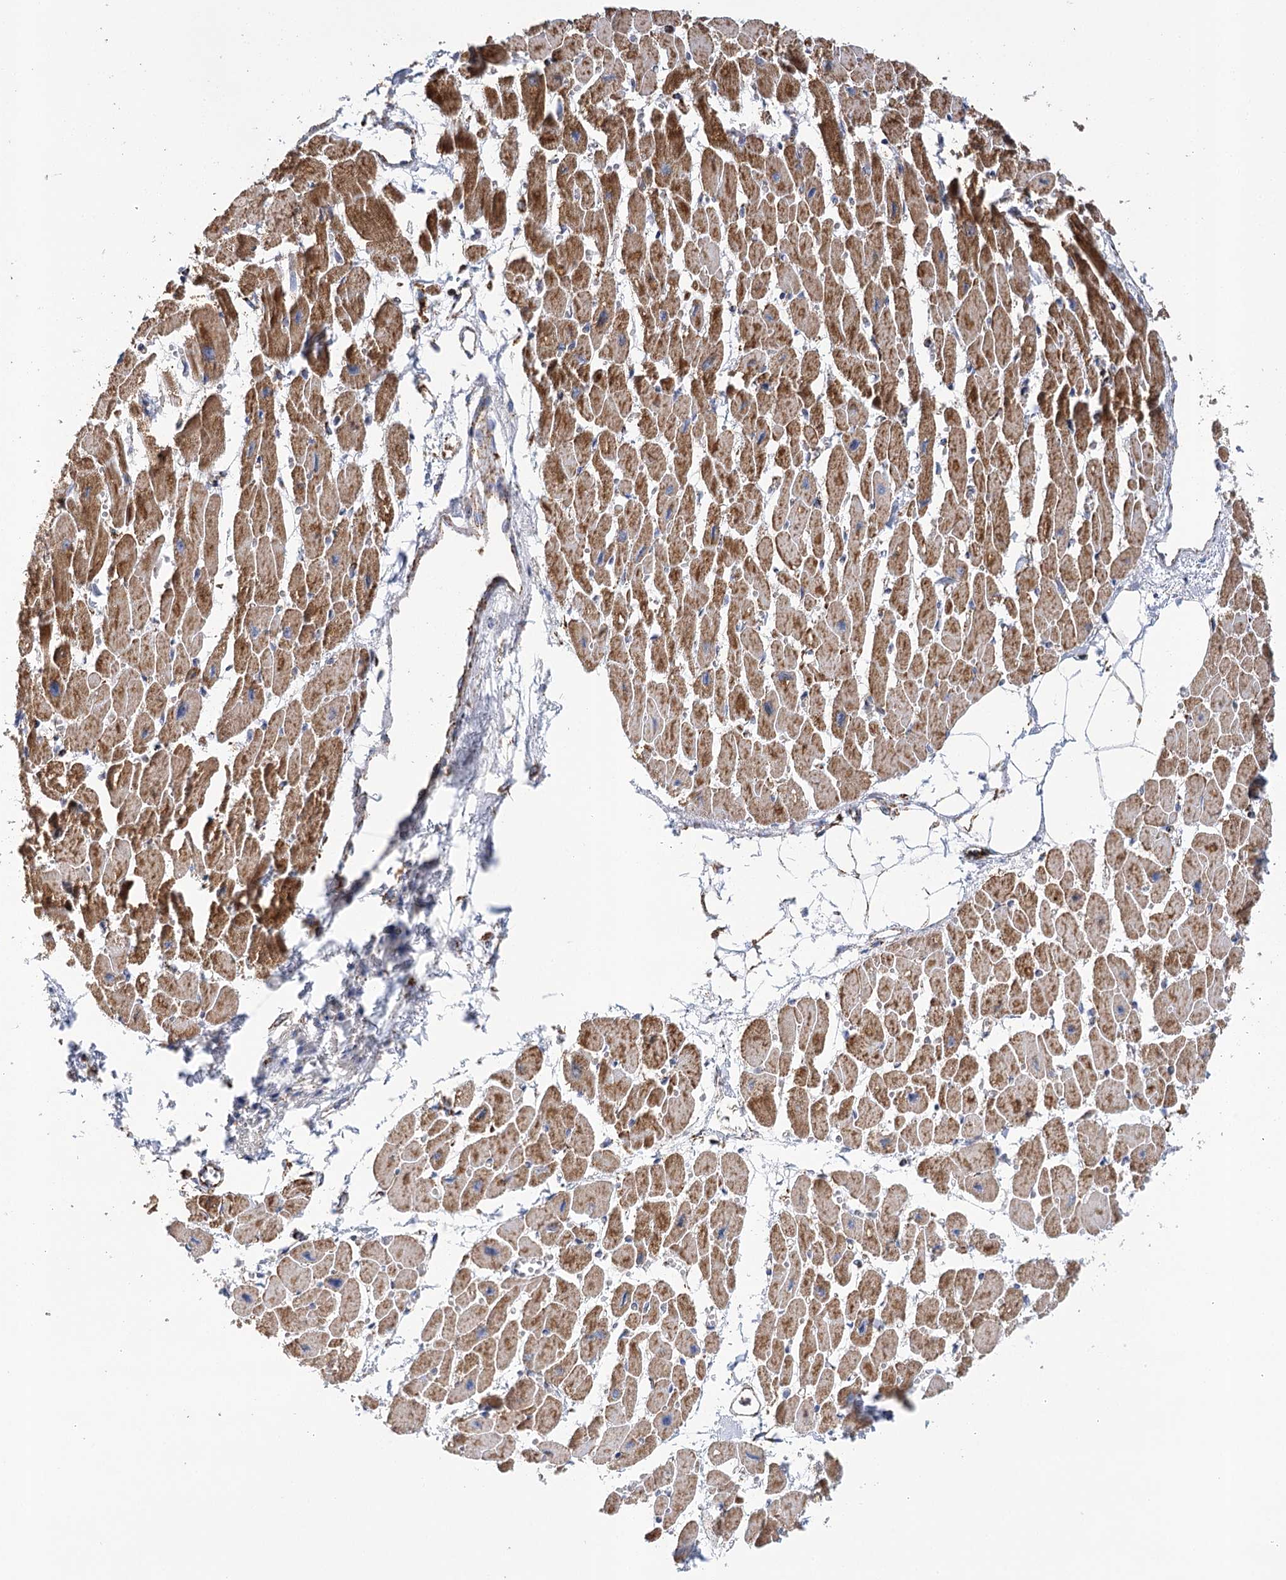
{"staining": {"intensity": "strong", "quantity": ">75%", "location": "cytoplasmic/membranous"}, "tissue": "heart muscle", "cell_type": "Cardiomyocytes", "image_type": "normal", "snomed": [{"axis": "morphology", "description": "Normal tissue, NOS"}, {"axis": "topography", "description": "Heart"}], "caption": "Immunohistochemical staining of normal heart muscle exhibits >75% levels of strong cytoplasmic/membranous protein positivity in approximately >75% of cardiomyocytes. (IHC, brightfield microscopy, high magnification).", "gene": "LSS", "patient": {"sex": "female", "age": 54}}